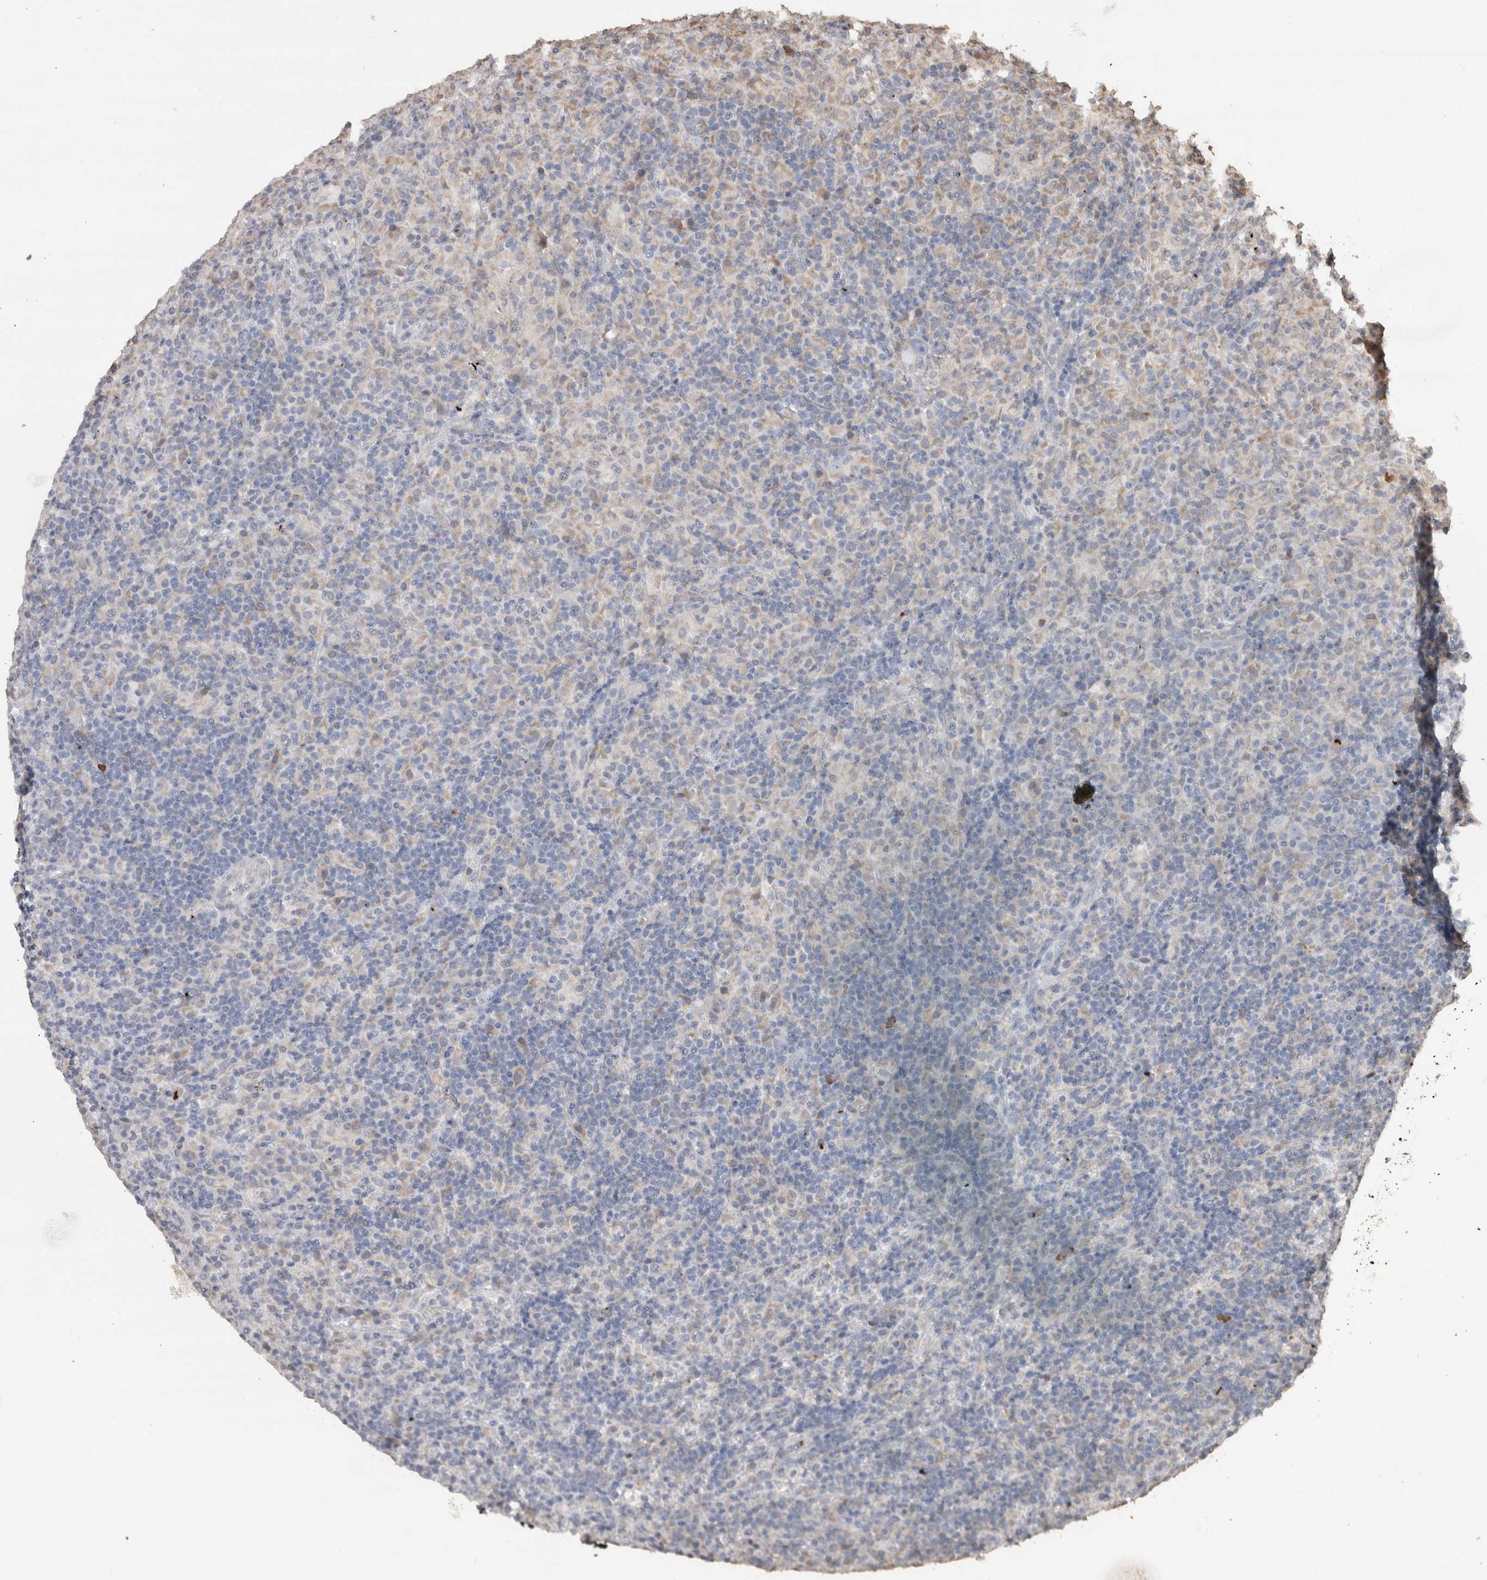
{"staining": {"intensity": "negative", "quantity": "none", "location": "none"}, "tissue": "lymphoma", "cell_type": "Tumor cells", "image_type": "cancer", "snomed": [{"axis": "morphology", "description": "Hodgkin's disease, NOS"}, {"axis": "topography", "description": "Lymph node"}], "caption": "This is a histopathology image of immunohistochemistry staining of lymphoma, which shows no staining in tumor cells.", "gene": "CRELD2", "patient": {"sex": "male", "age": 70}}